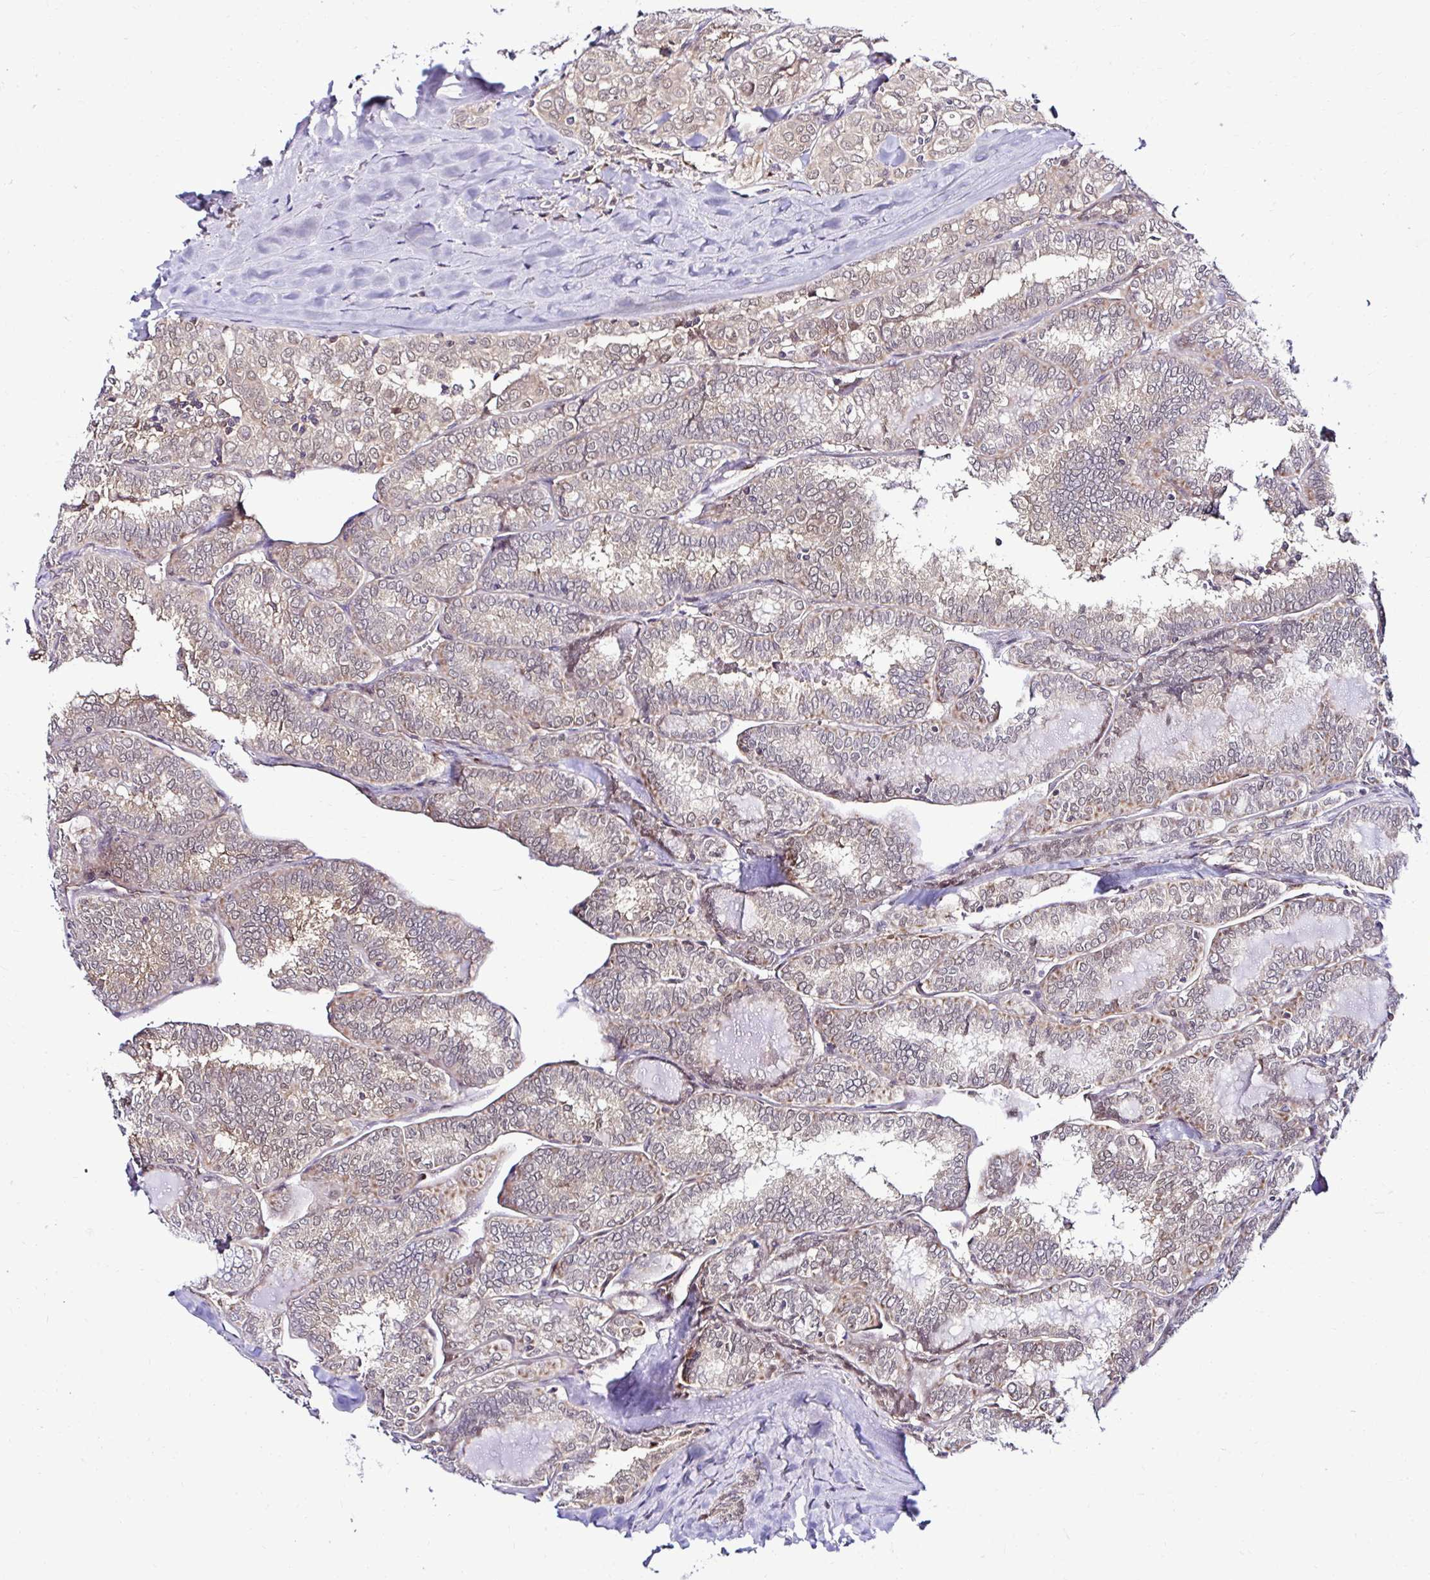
{"staining": {"intensity": "weak", "quantity": "<25%", "location": "nuclear"}, "tissue": "thyroid cancer", "cell_type": "Tumor cells", "image_type": "cancer", "snomed": [{"axis": "morphology", "description": "Papillary adenocarcinoma, NOS"}, {"axis": "topography", "description": "Thyroid gland"}], "caption": "There is no significant expression in tumor cells of thyroid cancer.", "gene": "PSMD3", "patient": {"sex": "female", "age": 30}}